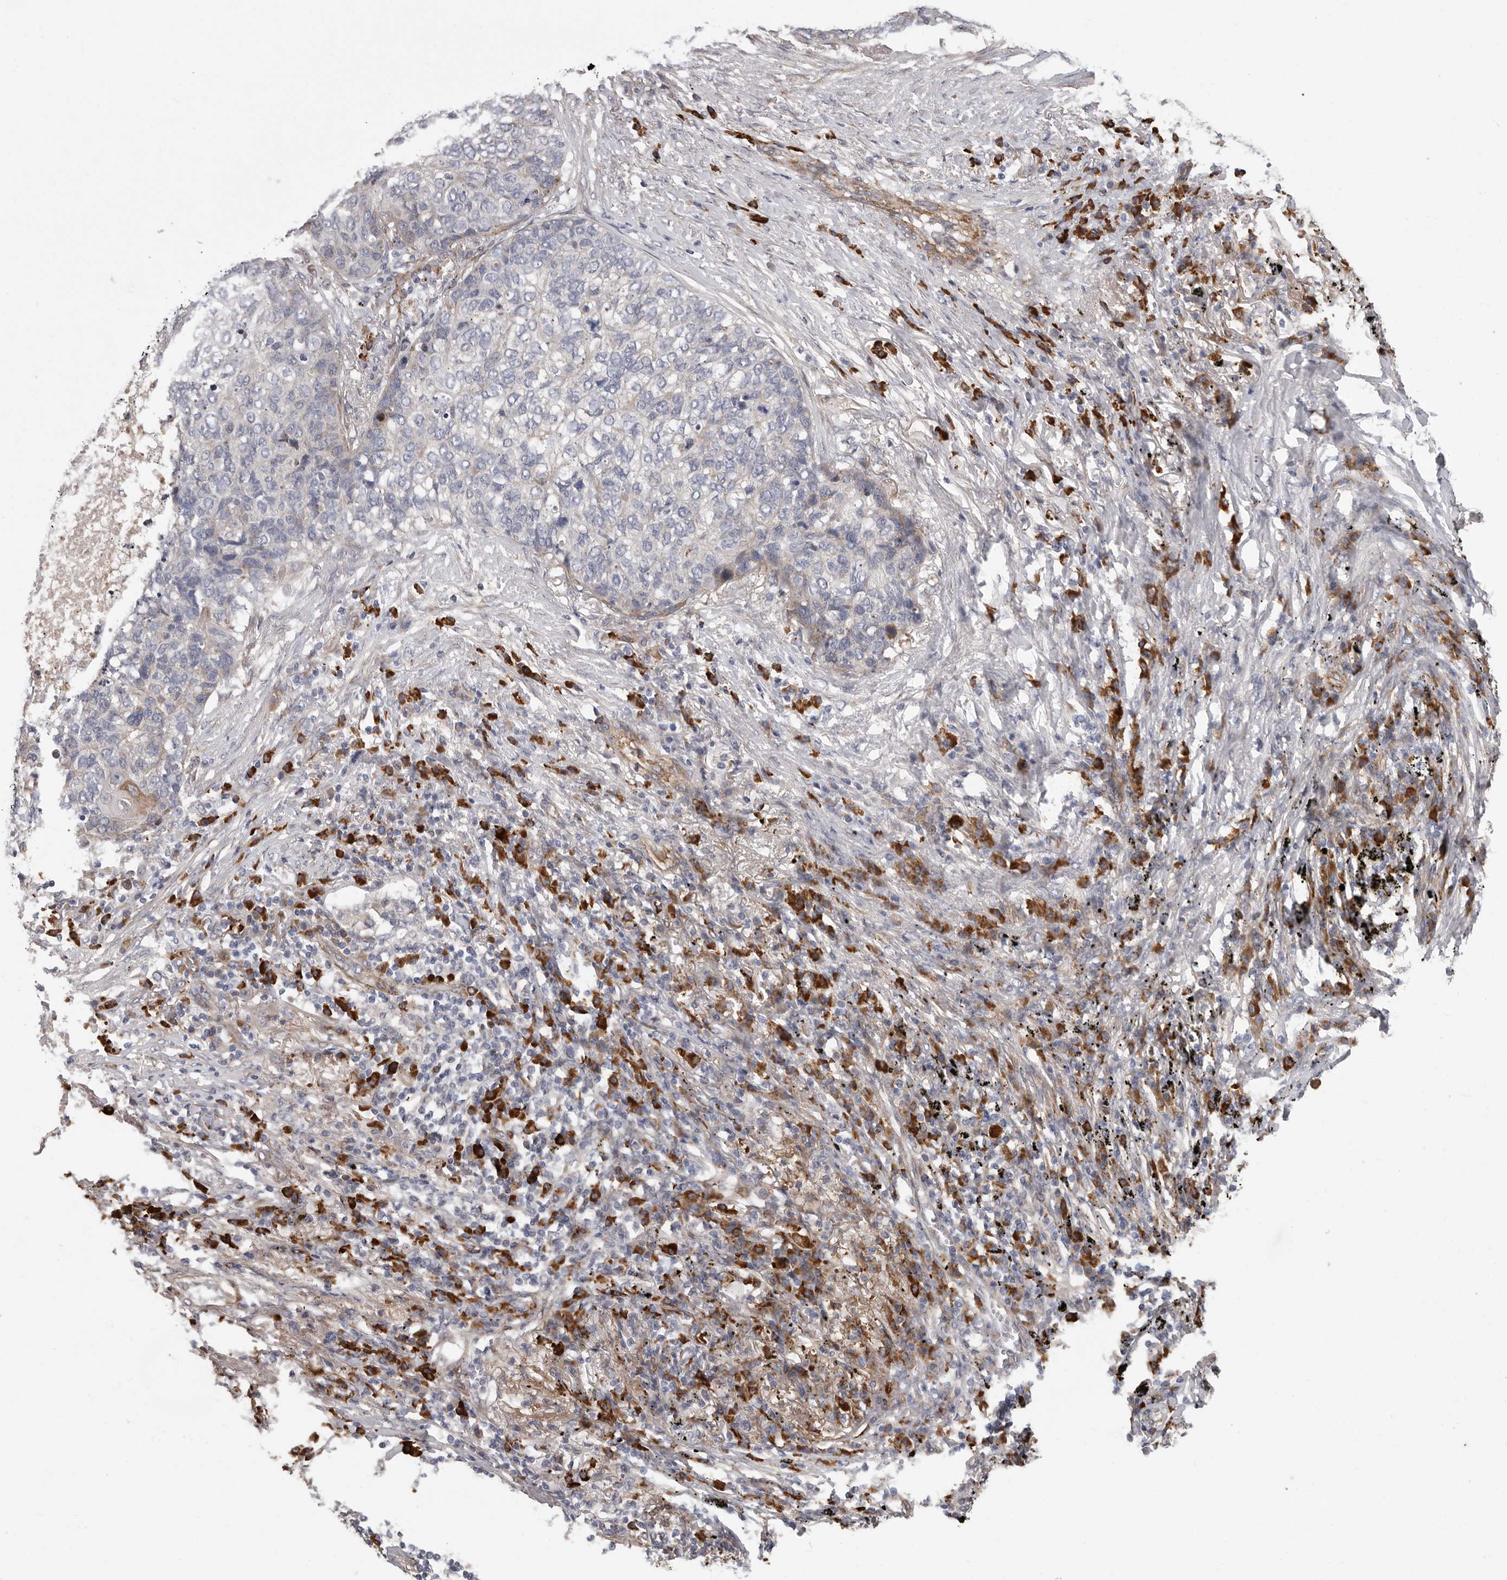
{"staining": {"intensity": "negative", "quantity": "none", "location": "none"}, "tissue": "lung cancer", "cell_type": "Tumor cells", "image_type": "cancer", "snomed": [{"axis": "morphology", "description": "Squamous cell carcinoma, NOS"}, {"axis": "topography", "description": "Lung"}], "caption": "Tumor cells show no significant staining in squamous cell carcinoma (lung). (Stains: DAB immunohistochemistry (IHC) with hematoxylin counter stain, Microscopy: brightfield microscopy at high magnification).", "gene": "ATXN3L", "patient": {"sex": "female", "age": 63}}